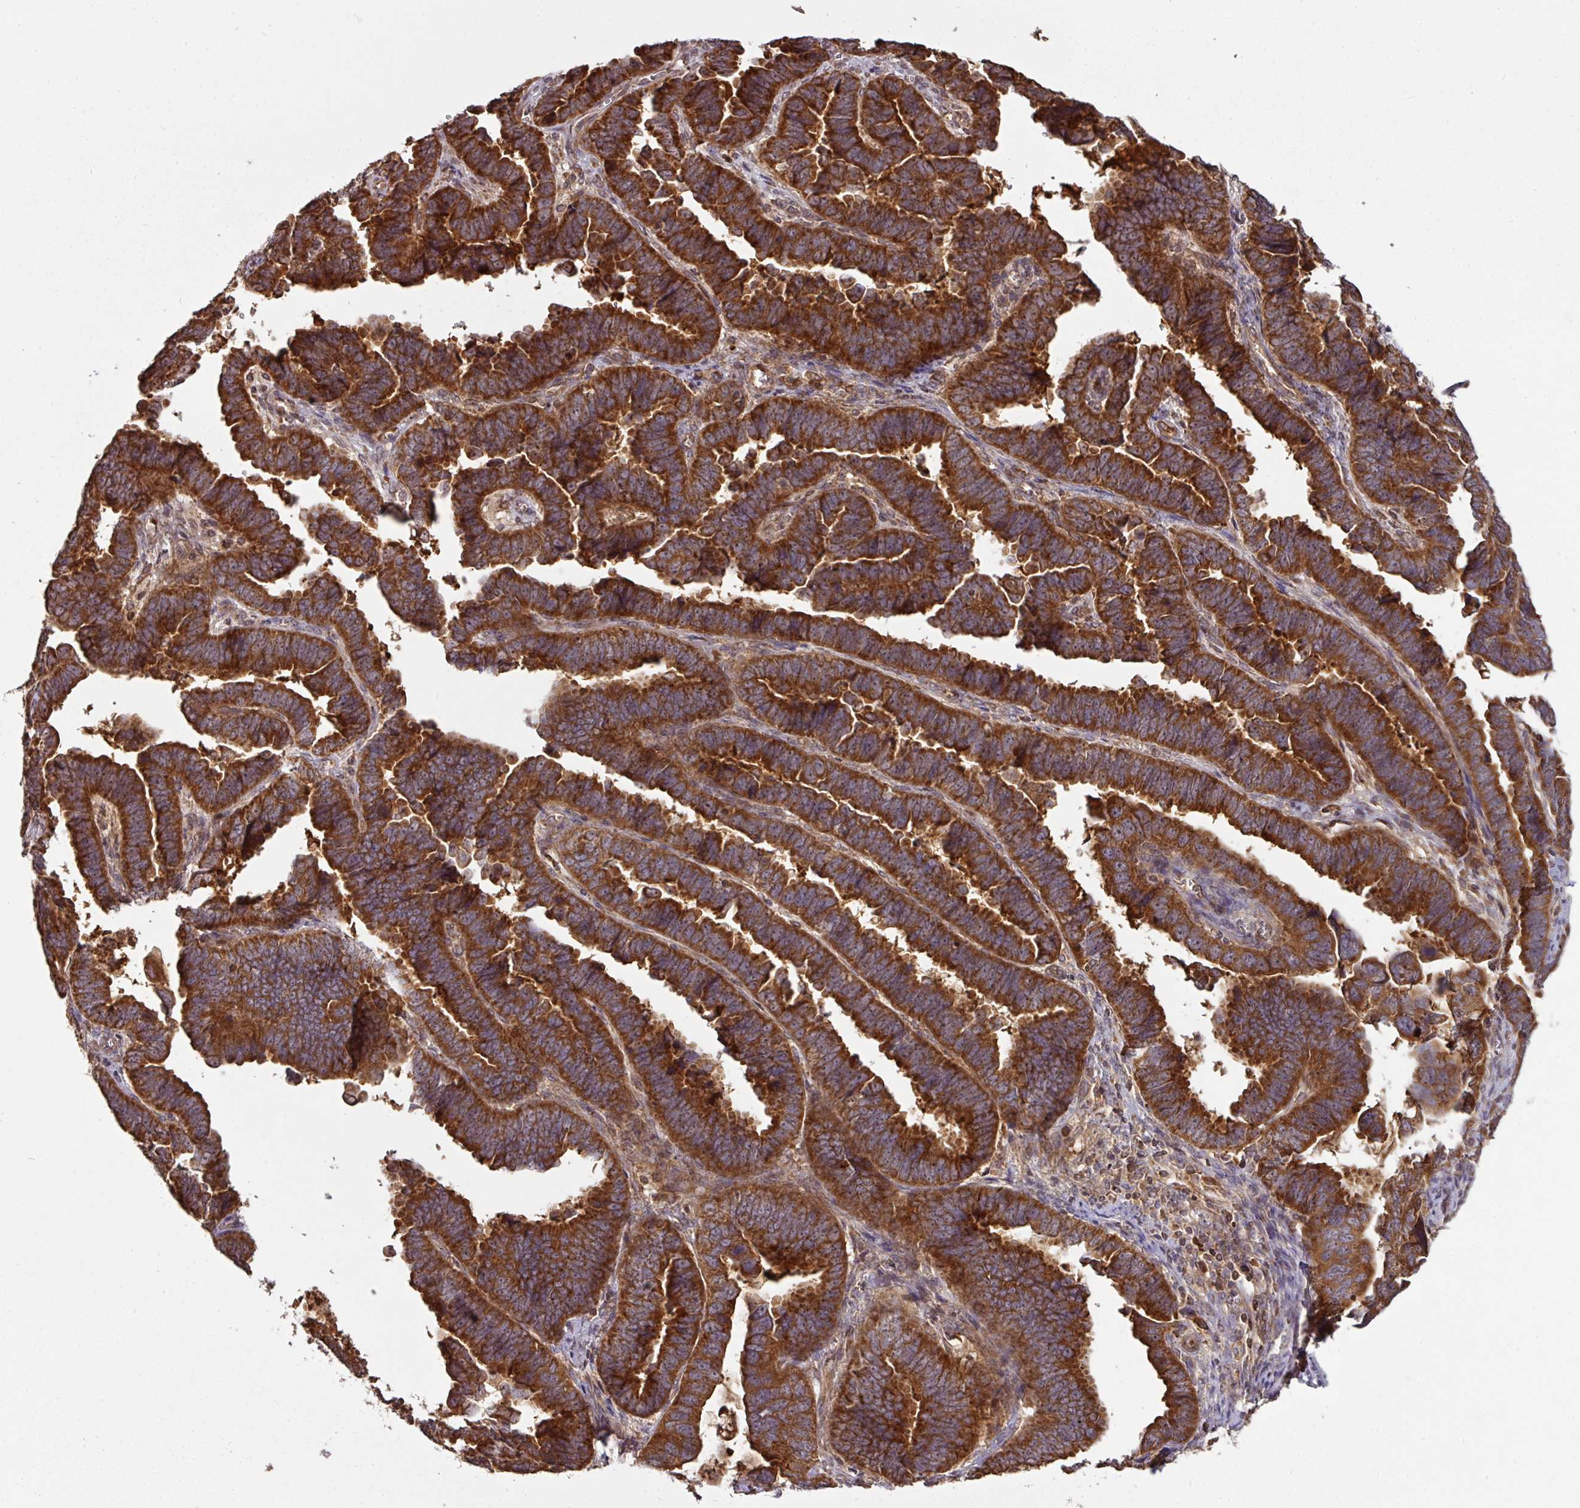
{"staining": {"intensity": "strong", "quantity": ">75%", "location": "cytoplasmic/membranous"}, "tissue": "endometrial cancer", "cell_type": "Tumor cells", "image_type": "cancer", "snomed": [{"axis": "morphology", "description": "Adenocarcinoma, NOS"}, {"axis": "topography", "description": "Endometrium"}], "caption": "Protein analysis of adenocarcinoma (endometrial) tissue exhibits strong cytoplasmic/membranous positivity in approximately >75% of tumor cells.", "gene": "MRRF", "patient": {"sex": "female", "age": 75}}